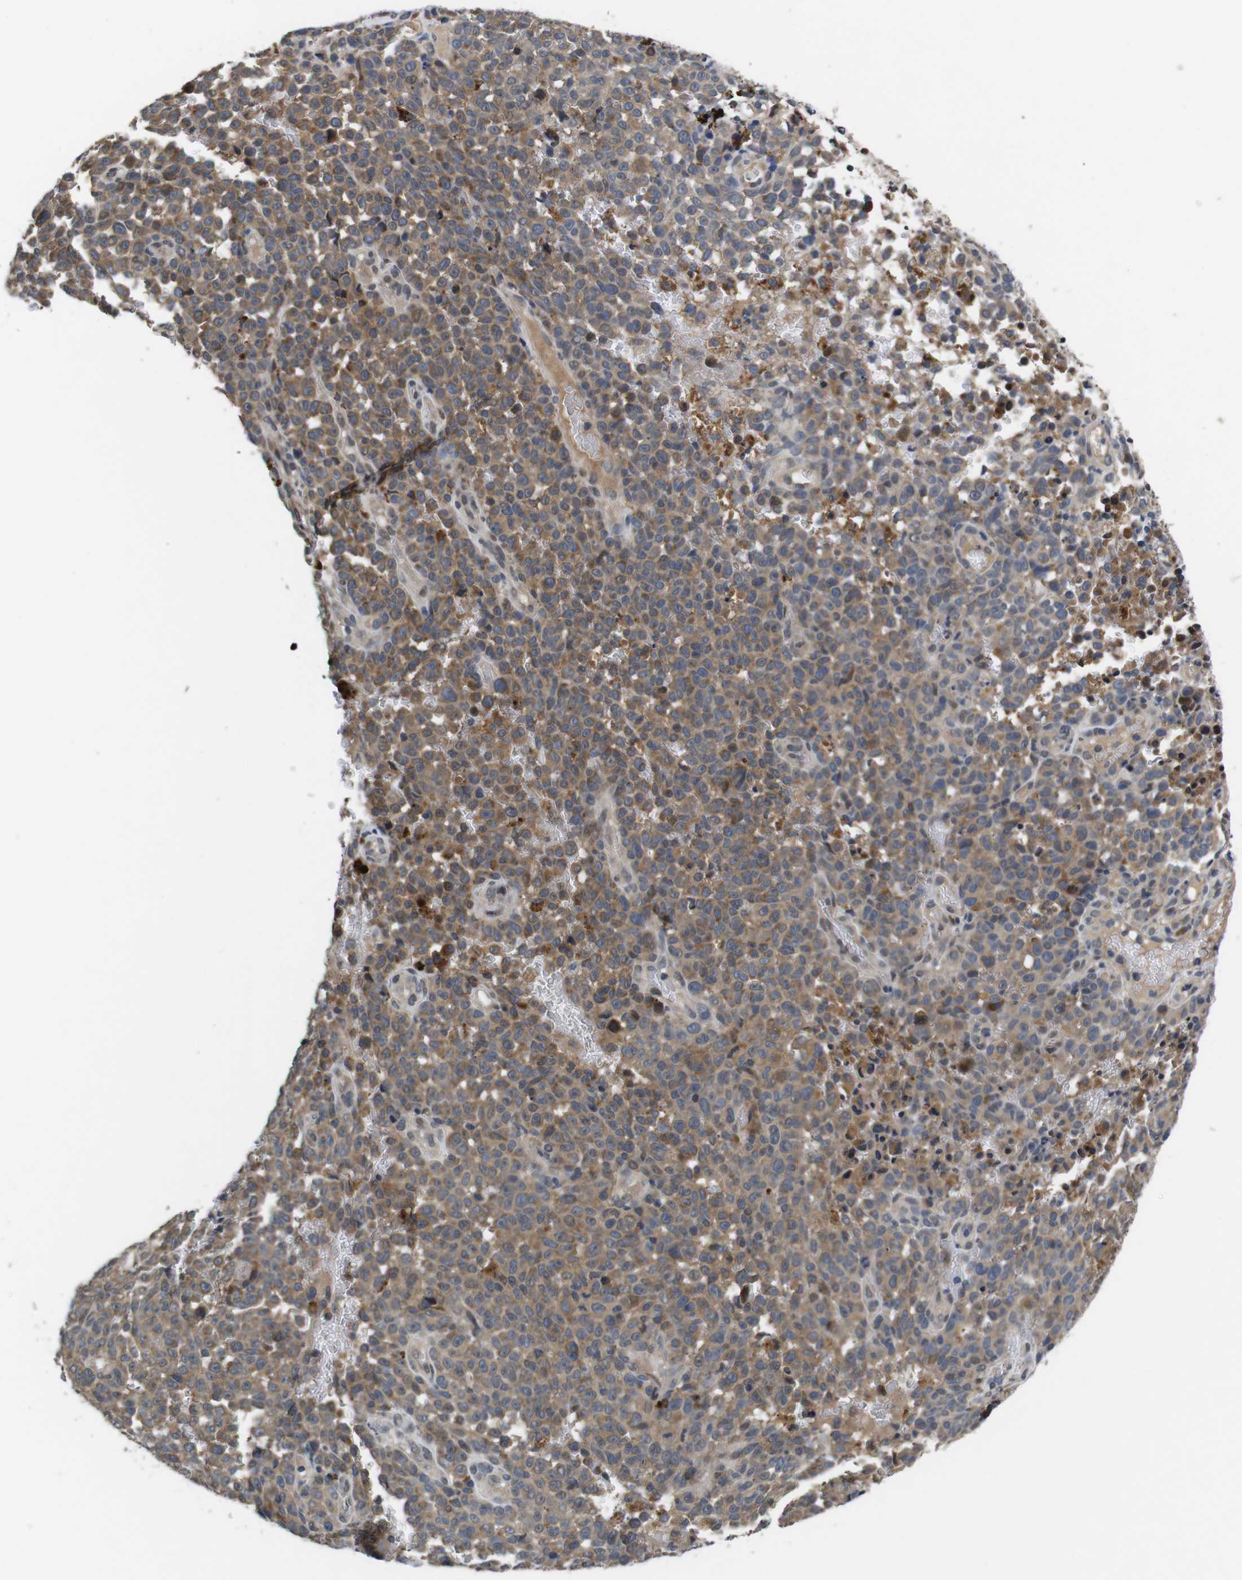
{"staining": {"intensity": "moderate", "quantity": ">75%", "location": "cytoplasmic/membranous"}, "tissue": "melanoma", "cell_type": "Tumor cells", "image_type": "cancer", "snomed": [{"axis": "morphology", "description": "Malignant melanoma, NOS"}, {"axis": "topography", "description": "Skin"}], "caption": "Immunohistochemical staining of human malignant melanoma demonstrates moderate cytoplasmic/membranous protein positivity in about >75% of tumor cells.", "gene": "ZBTB46", "patient": {"sex": "female", "age": 82}}